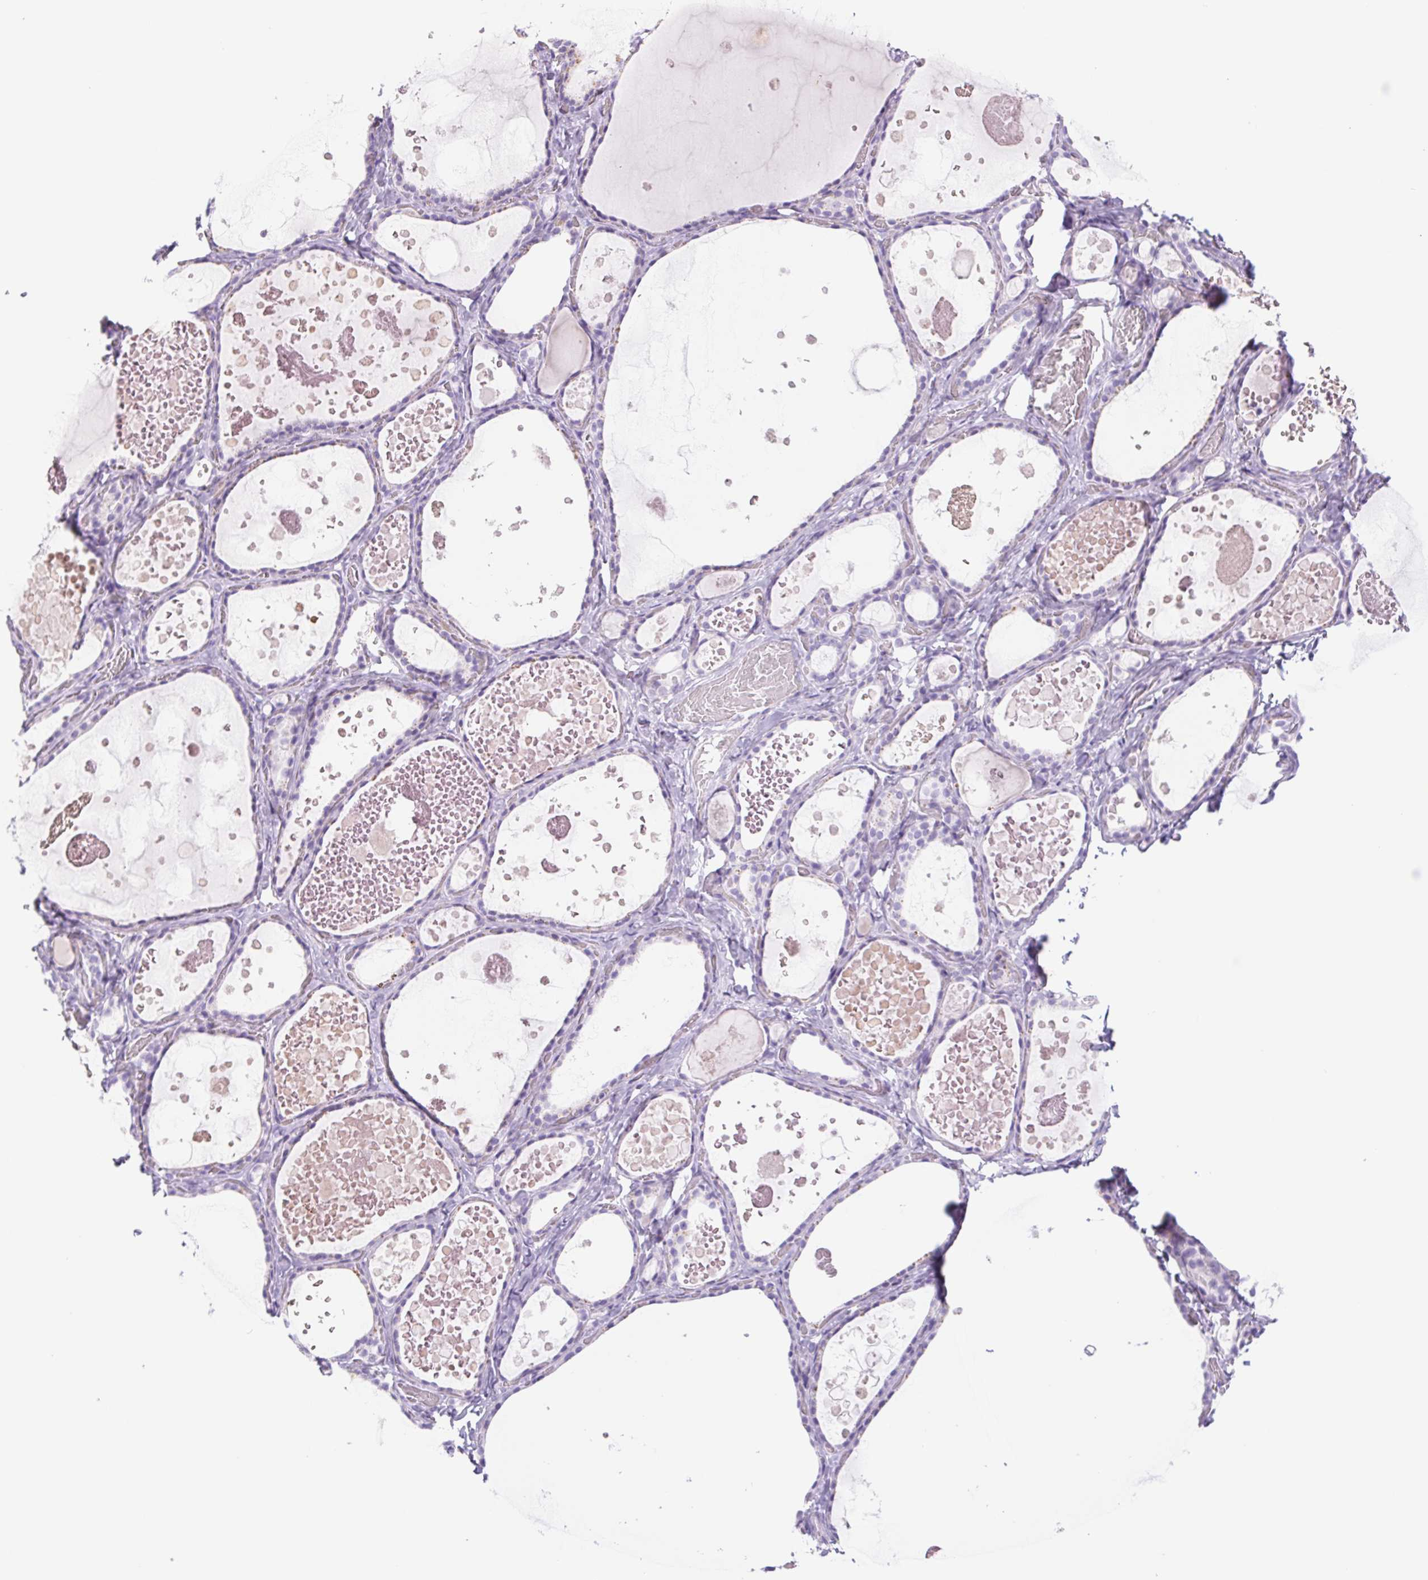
{"staining": {"intensity": "negative", "quantity": "none", "location": "none"}, "tissue": "thyroid gland", "cell_type": "Glandular cells", "image_type": "normal", "snomed": [{"axis": "morphology", "description": "Normal tissue, NOS"}, {"axis": "topography", "description": "Thyroid gland"}], "caption": "DAB (3,3'-diaminobenzidine) immunohistochemical staining of benign thyroid gland exhibits no significant staining in glandular cells.", "gene": "CYP21A2", "patient": {"sex": "female", "age": 56}}